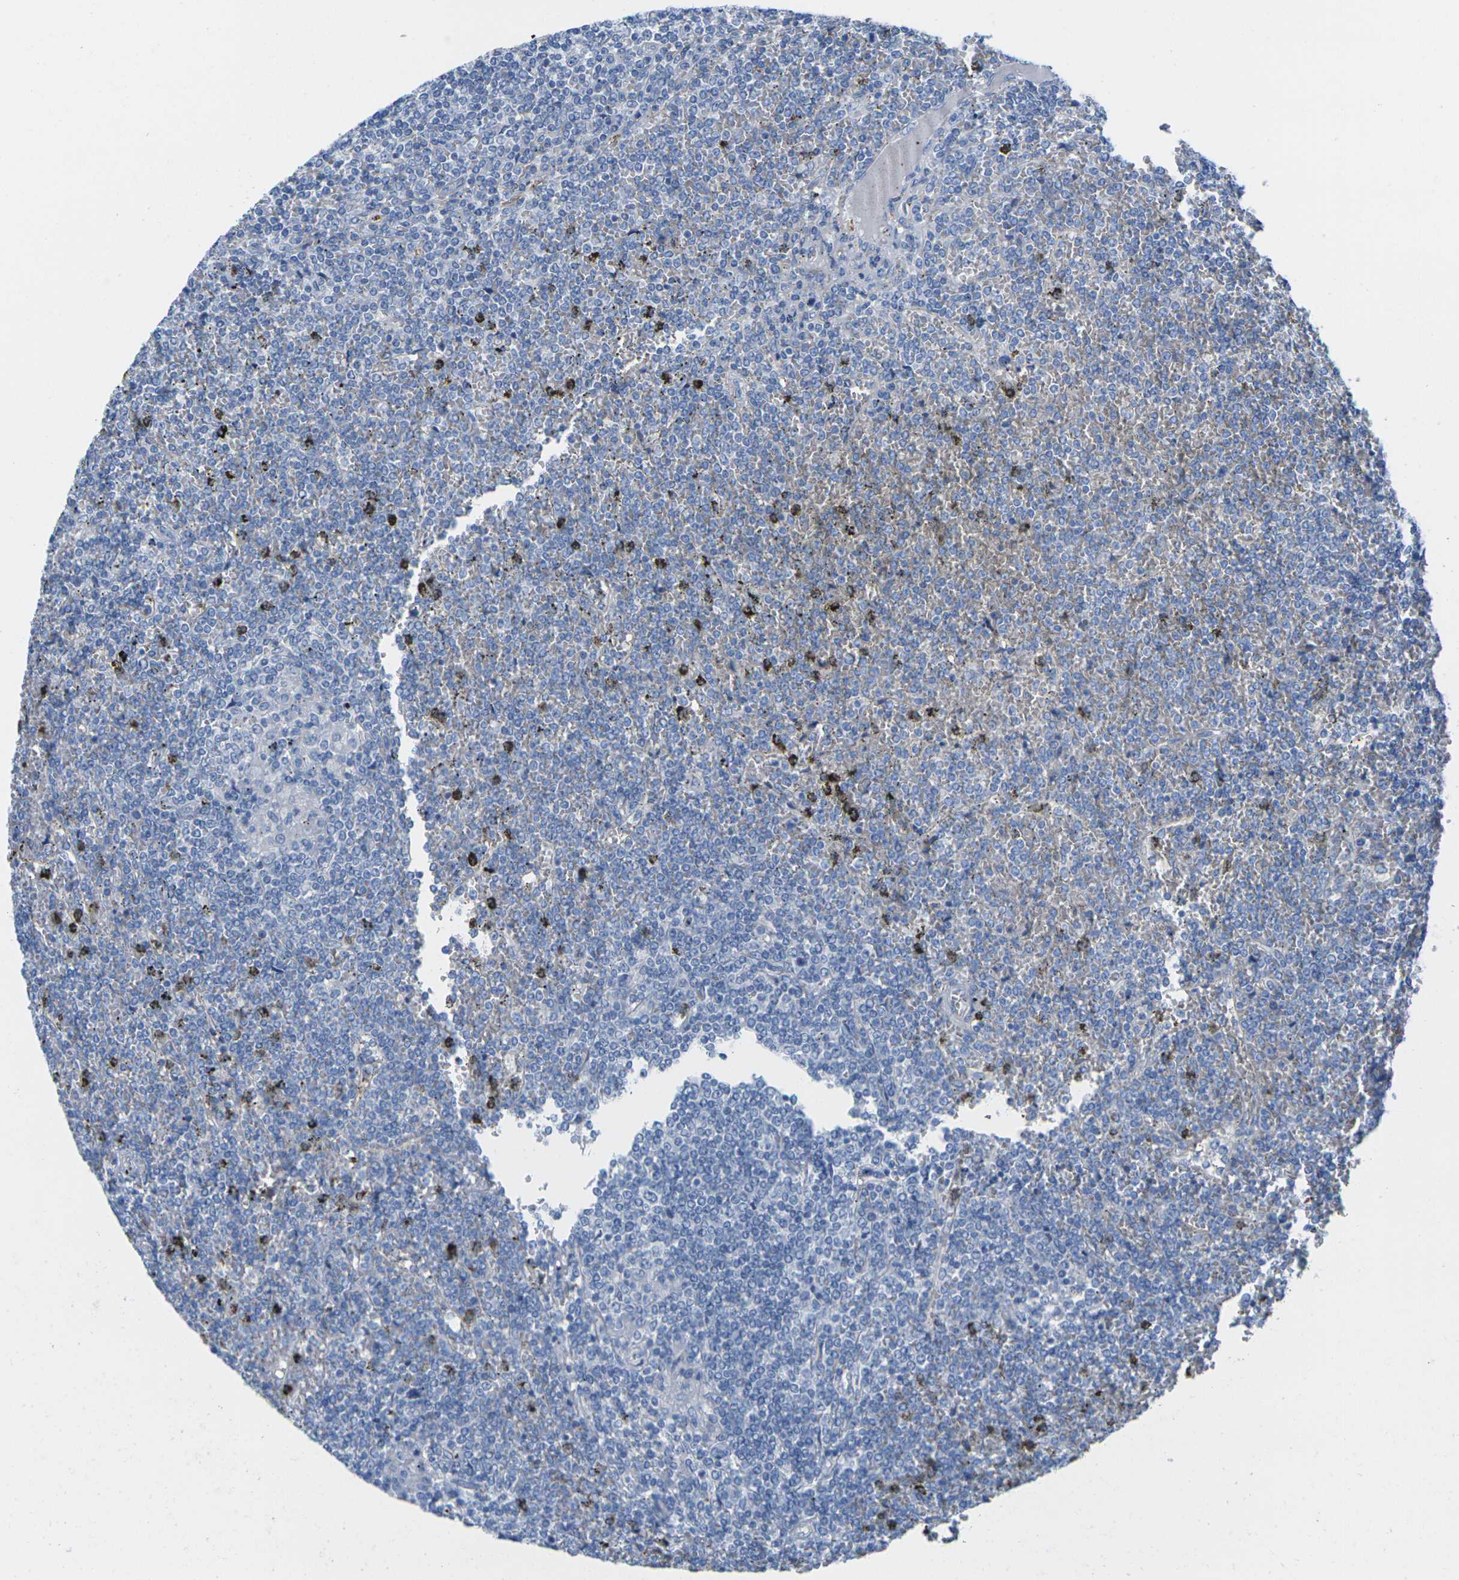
{"staining": {"intensity": "negative", "quantity": "none", "location": "none"}, "tissue": "lymphoma", "cell_type": "Tumor cells", "image_type": "cancer", "snomed": [{"axis": "morphology", "description": "Malignant lymphoma, non-Hodgkin's type, Low grade"}, {"axis": "topography", "description": "Spleen"}], "caption": "Tumor cells are negative for brown protein staining in lymphoma. Nuclei are stained in blue.", "gene": "CNN1", "patient": {"sex": "female", "age": 19}}